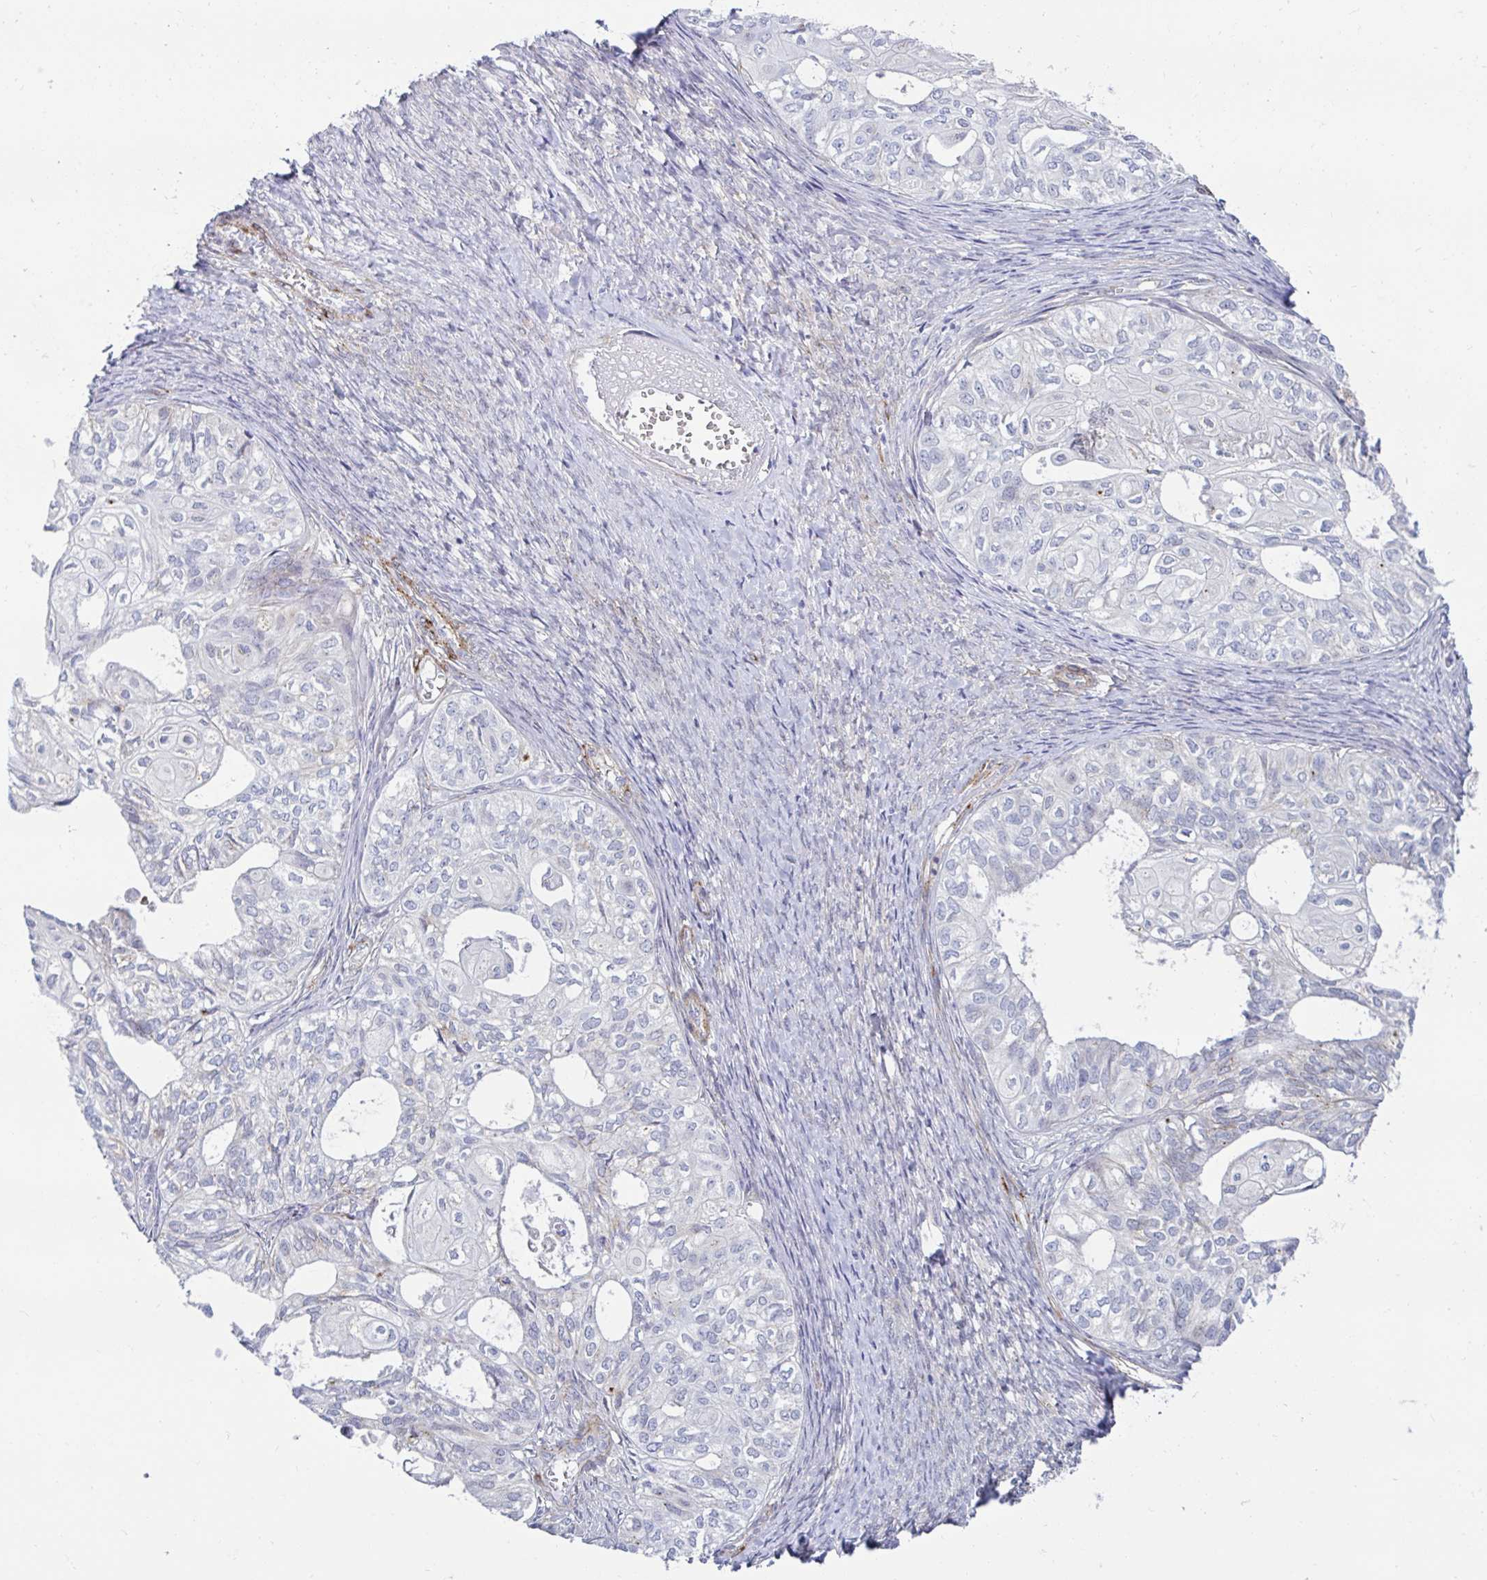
{"staining": {"intensity": "negative", "quantity": "none", "location": "none"}, "tissue": "ovarian cancer", "cell_type": "Tumor cells", "image_type": "cancer", "snomed": [{"axis": "morphology", "description": "Carcinoma, endometroid"}, {"axis": "topography", "description": "Ovary"}], "caption": "Immunohistochemistry of ovarian endometroid carcinoma exhibits no expression in tumor cells.", "gene": "ANKRD62", "patient": {"sex": "female", "age": 64}}